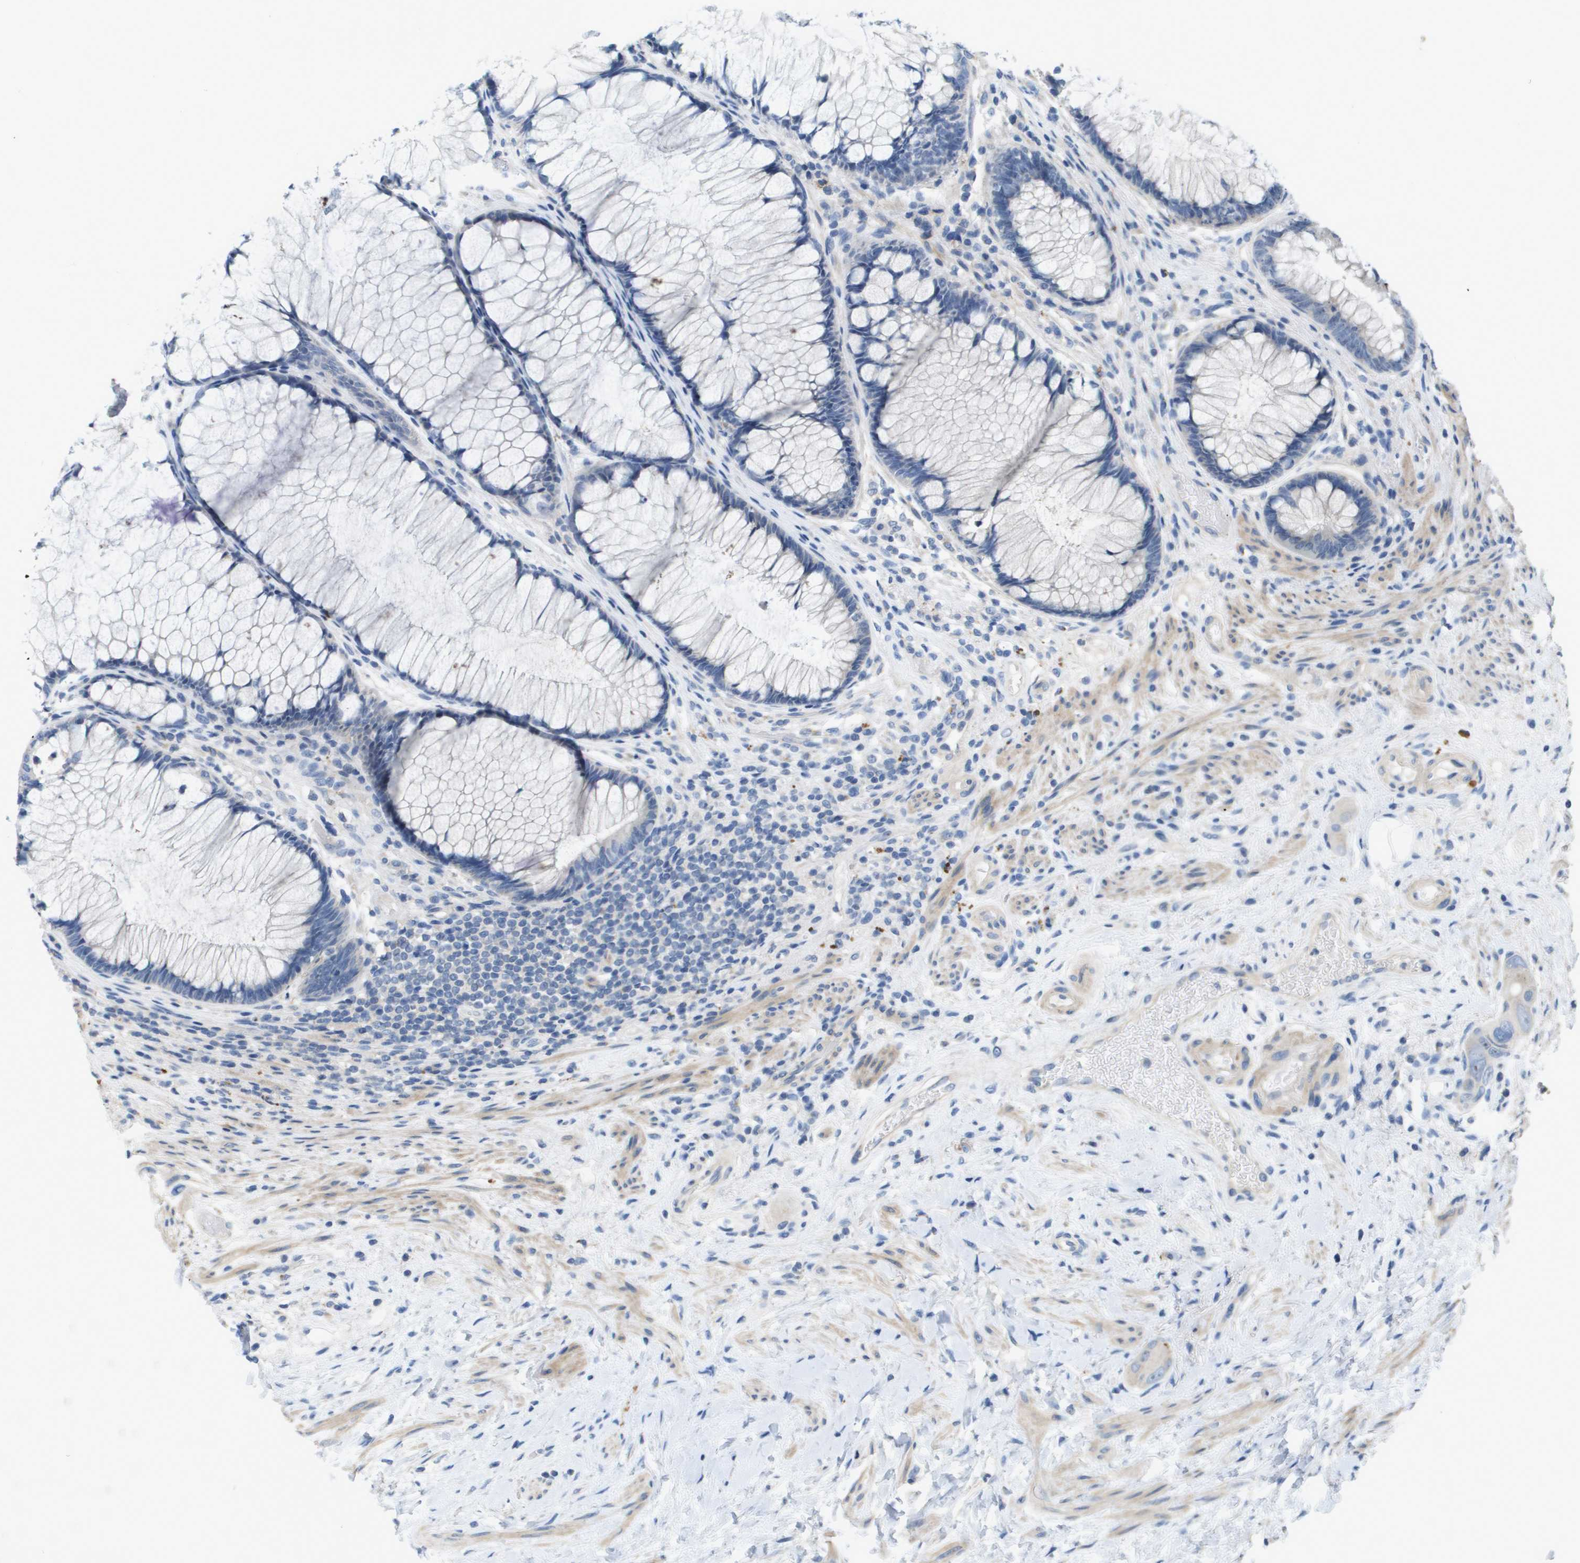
{"staining": {"intensity": "negative", "quantity": "none", "location": "none"}, "tissue": "colorectal cancer", "cell_type": "Tumor cells", "image_type": "cancer", "snomed": [{"axis": "morphology", "description": "Adenocarcinoma, NOS"}, {"axis": "topography", "description": "Rectum"}], "caption": "A photomicrograph of adenocarcinoma (colorectal) stained for a protein displays no brown staining in tumor cells.", "gene": "B3GNT5", "patient": {"sex": "male", "age": 51}}